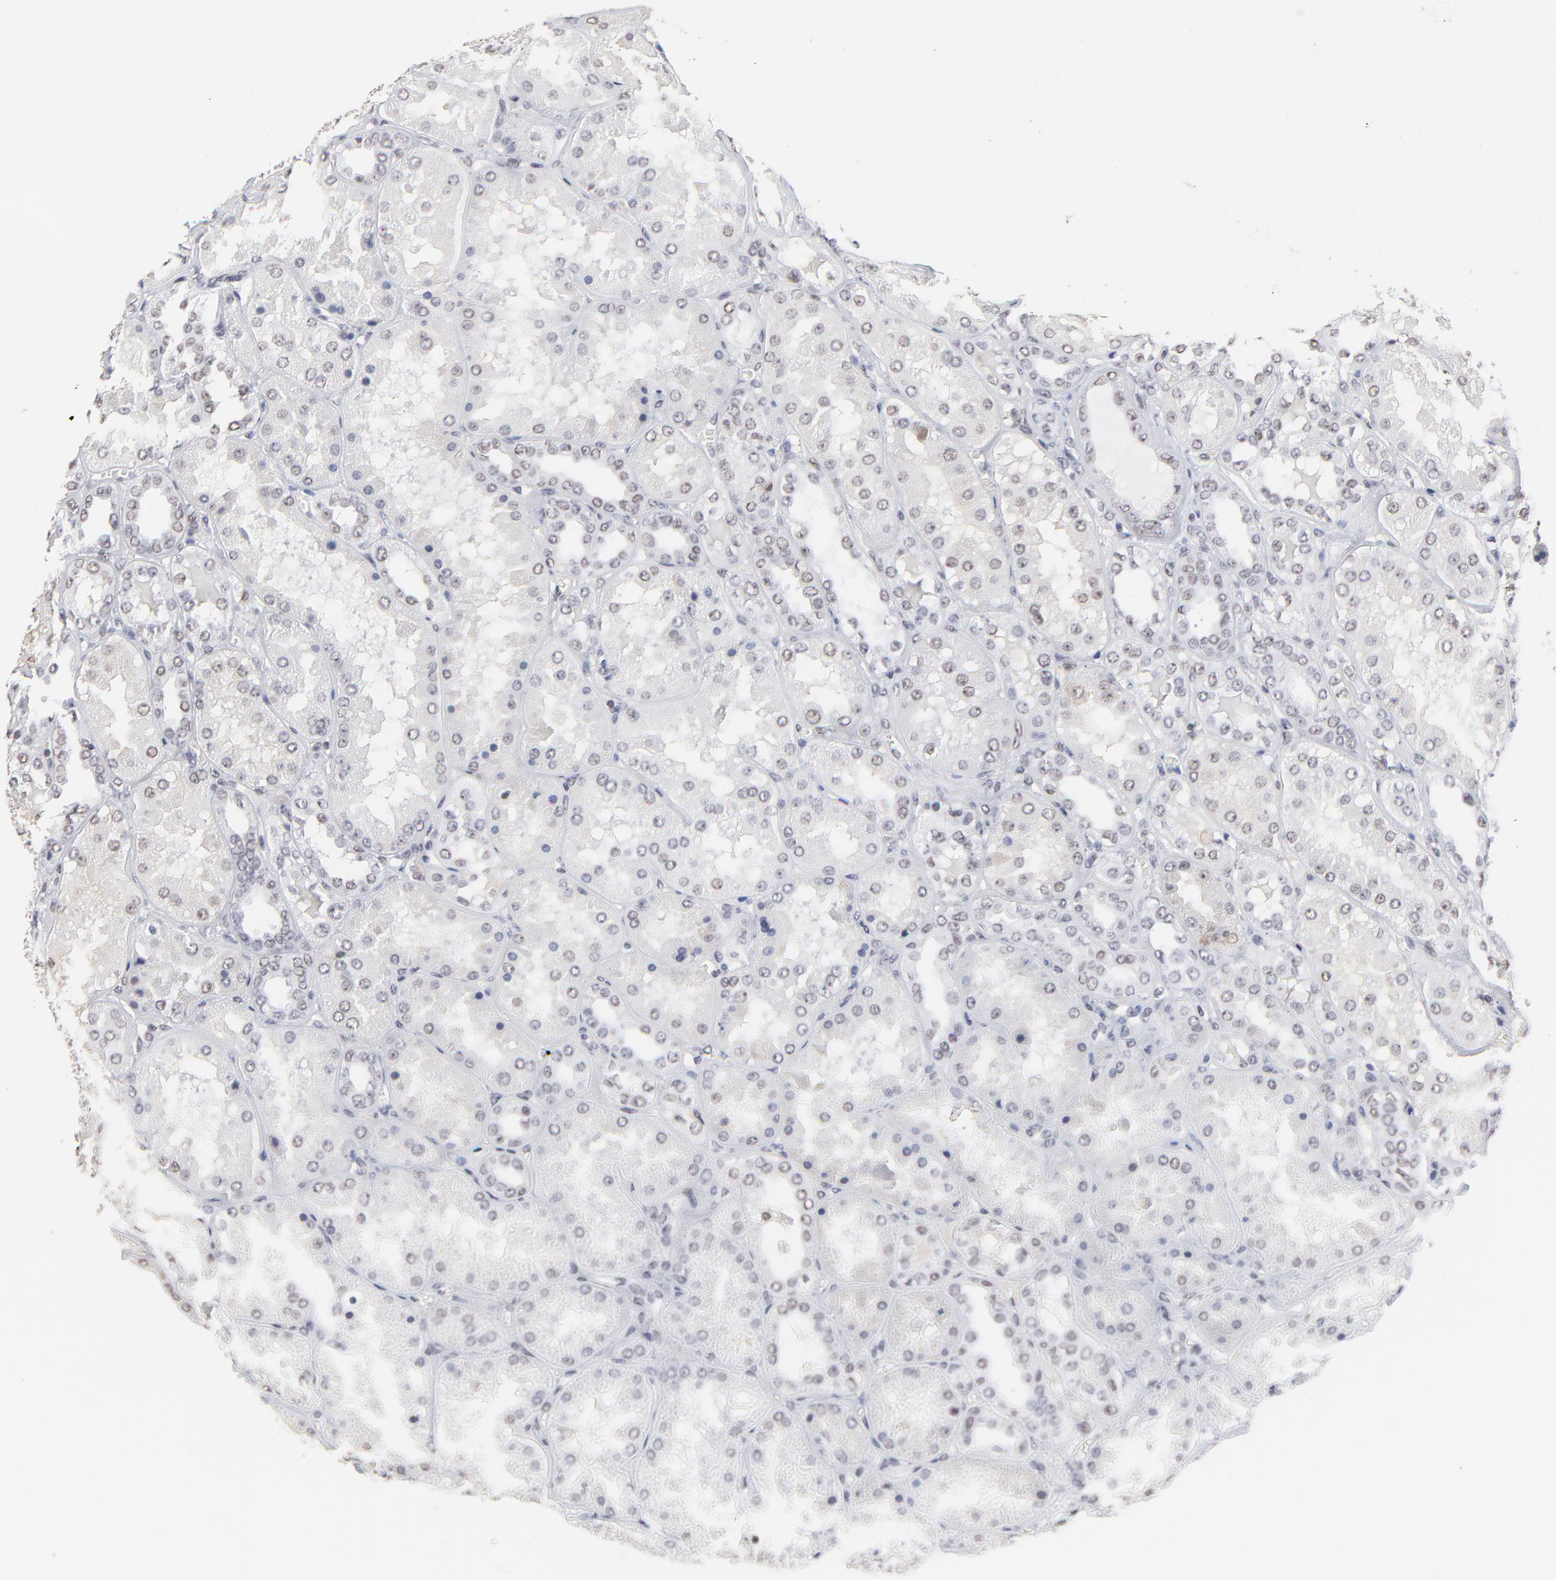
{"staining": {"intensity": "weak", "quantity": "25%-75%", "location": "nuclear"}, "tissue": "kidney", "cell_type": "Cells in glomeruli", "image_type": "normal", "snomed": [{"axis": "morphology", "description": "Normal tissue, NOS"}, {"axis": "topography", "description": "Kidney"}], "caption": "Cells in glomeruli demonstrate weak nuclear staining in approximately 25%-75% of cells in benign kidney.", "gene": "OGFOD1", "patient": {"sex": "female", "age": 56}}